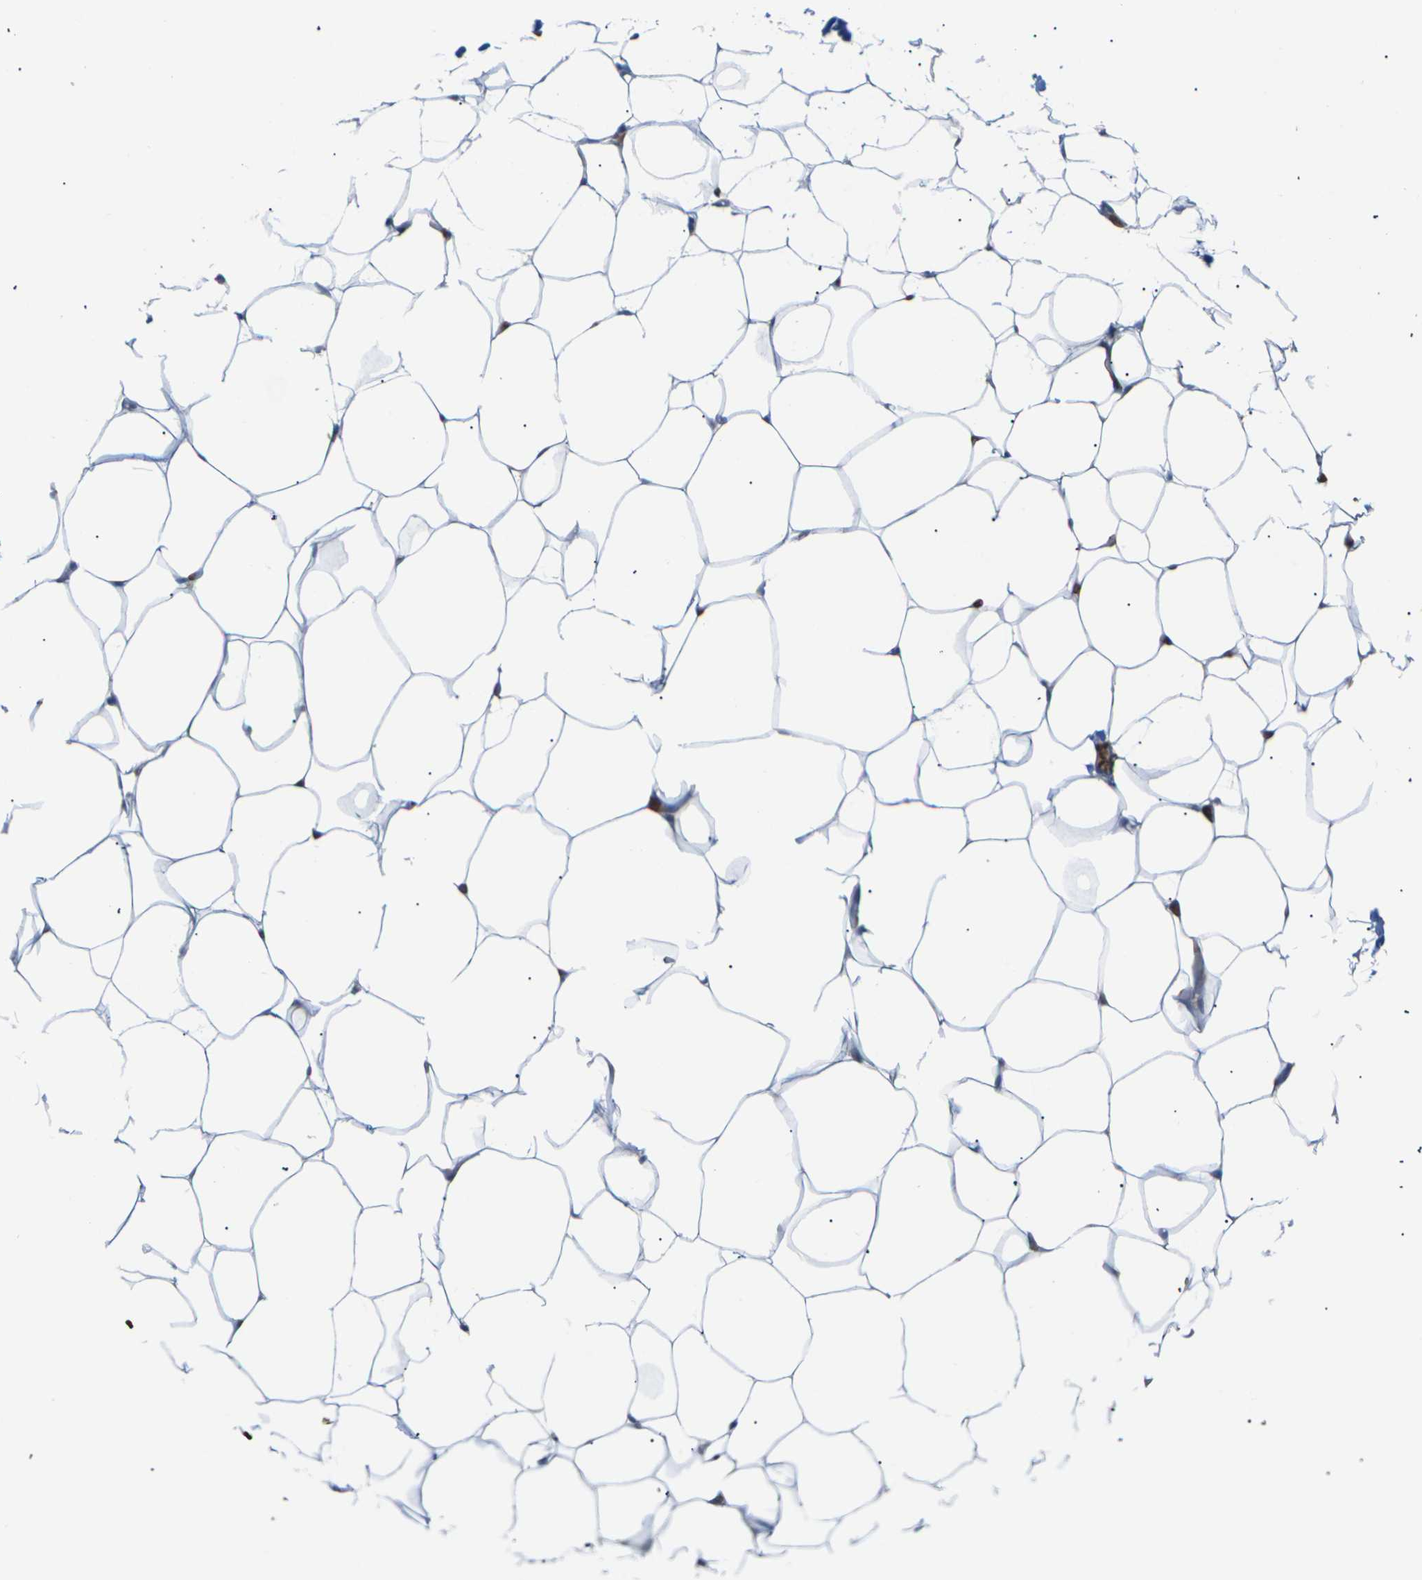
{"staining": {"intensity": "negative", "quantity": "none", "location": "none"}, "tissue": "adipose tissue", "cell_type": "Adipocytes", "image_type": "normal", "snomed": [{"axis": "morphology", "description": "Normal tissue, NOS"}, {"axis": "topography", "description": "Breast"}, {"axis": "topography", "description": "Adipose tissue"}], "caption": "Immunohistochemistry (IHC) of unremarkable human adipose tissue reveals no positivity in adipocytes.", "gene": "TMCO4", "patient": {"sex": "female", "age": 25}}